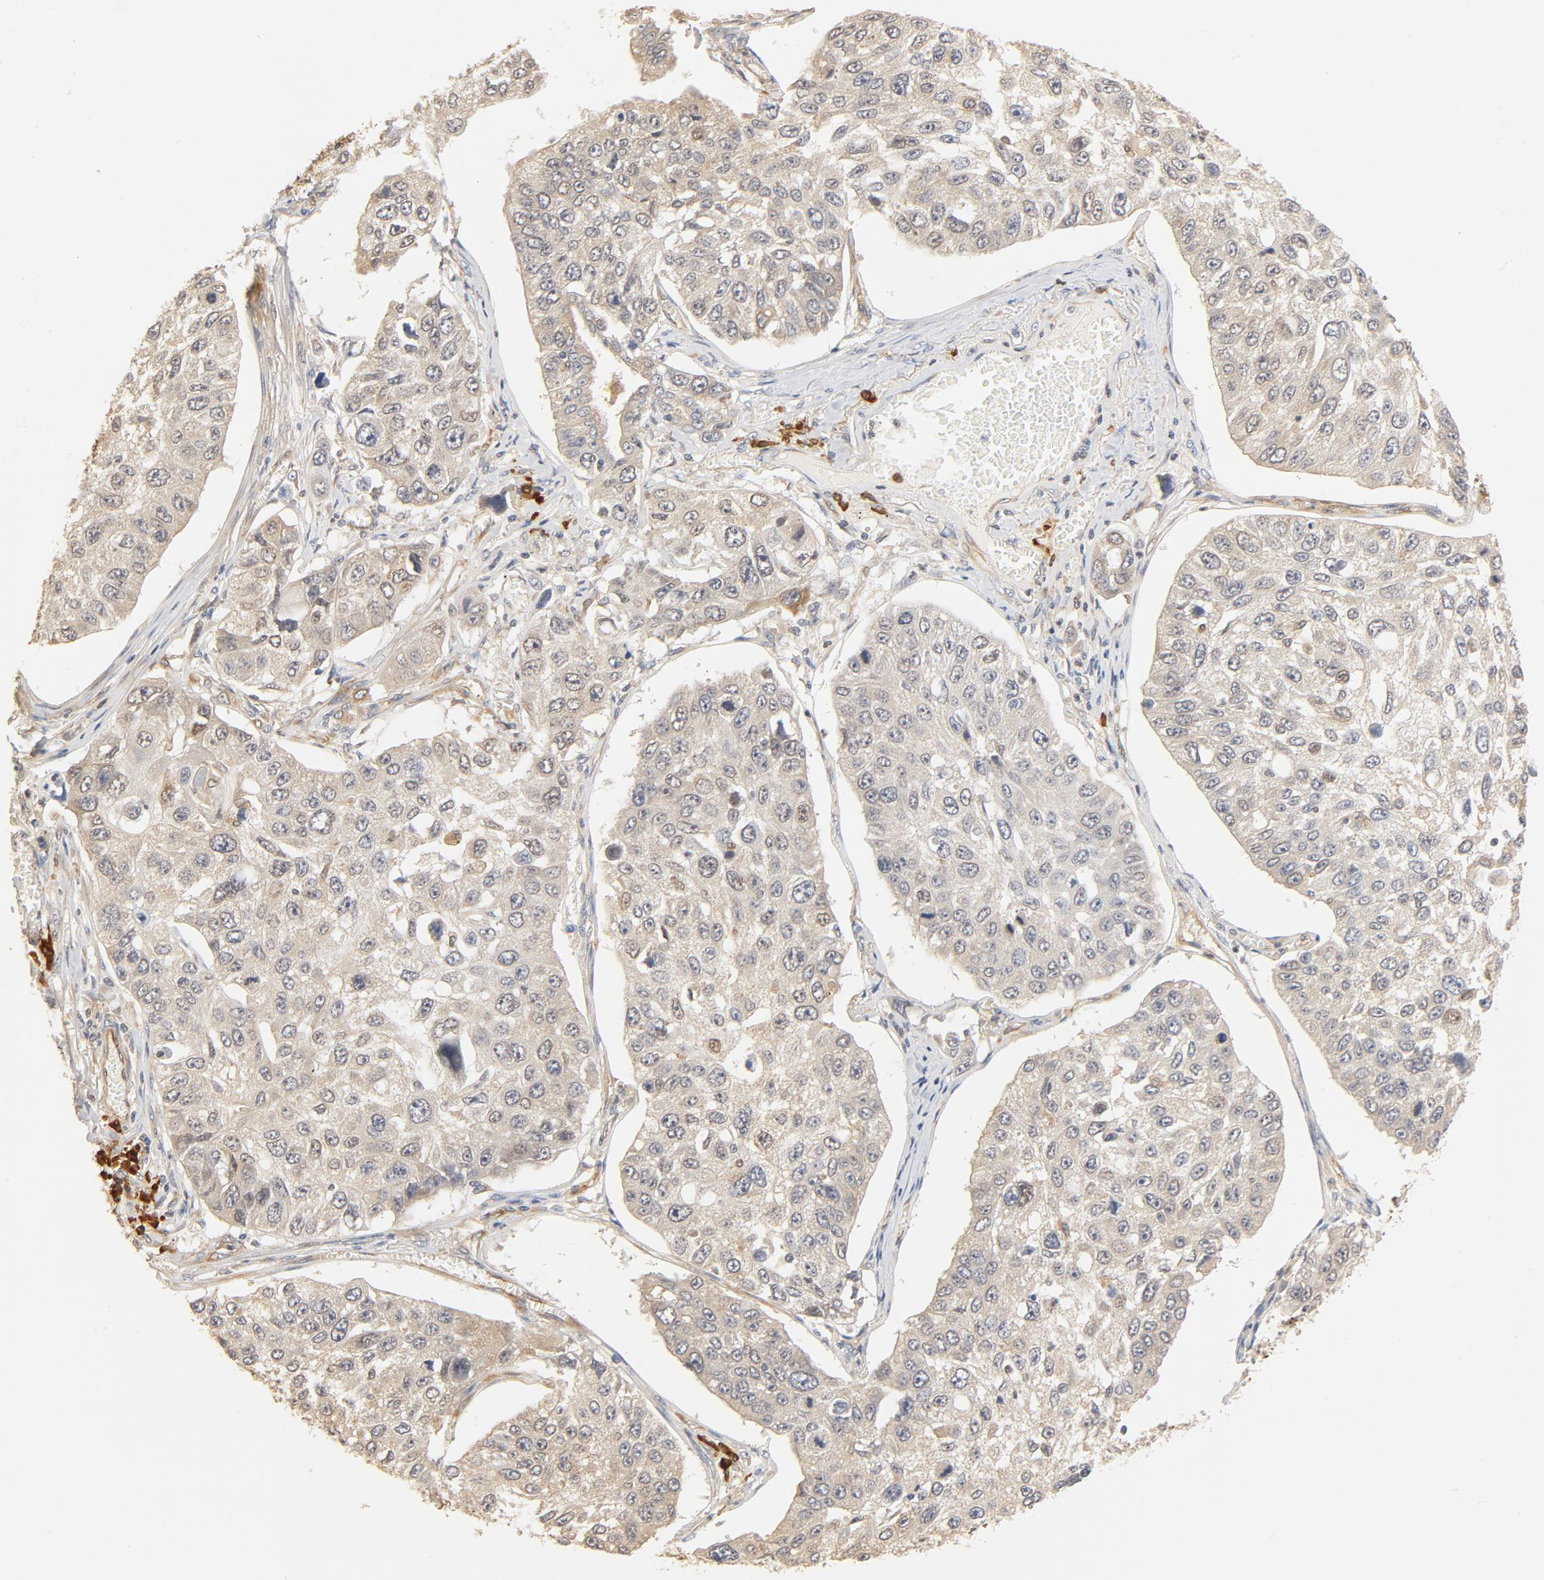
{"staining": {"intensity": "weak", "quantity": ">75%", "location": "cytoplasmic/membranous"}, "tissue": "lung cancer", "cell_type": "Tumor cells", "image_type": "cancer", "snomed": [{"axis": "morphology", "description": "Squamous cell carcinoma, NOS"}, {"axis": "topography", "description": "Lung"}], "caption": "About >75% of tumor cells in lung squamous cell carcinoma reveal weak cytoplasmic/membranous protein staining as visualized by brown immunohistochemical staining.", "gene": "UBE2J1", "patient": {"sex": "male", "age": 71}}